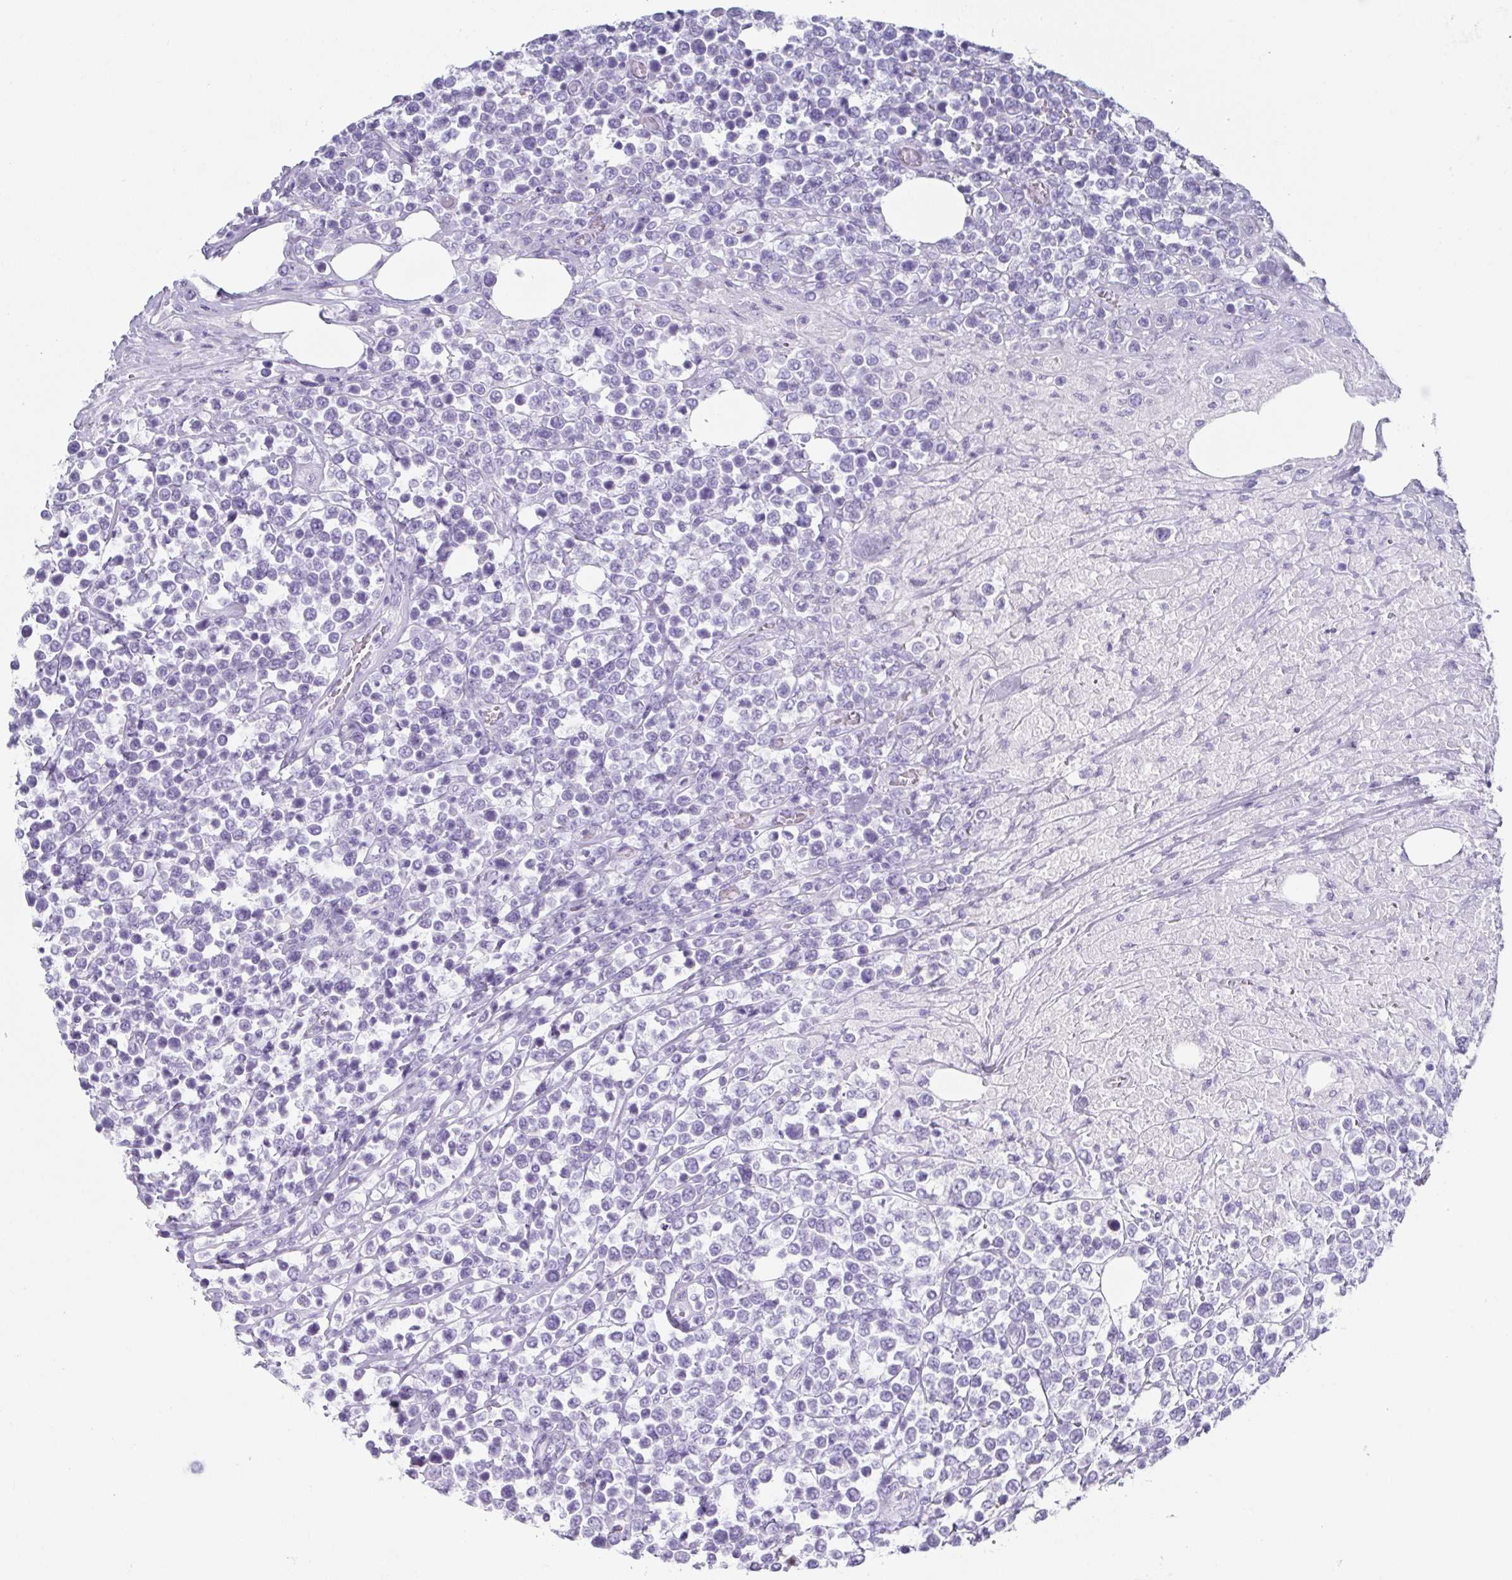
{"staining": {"intensity": "negative", "quantity": "none", "location": "none"}, "tissue": "lymphoma", "cell_type": "Tumor cells", "image_type": "cancer", "snomed": [{"axis": "morphology", "description": "Malignant lymphoma, non-Hodgkin's type, High grade"}, {"axis": "topography", "description": "Soft tissue"}], "caption": "A micrograph of human lymphoma is negative for staining in tumor cells.", "gene": "SYCP1", "patient": {"sex": "female", "age": 56}}